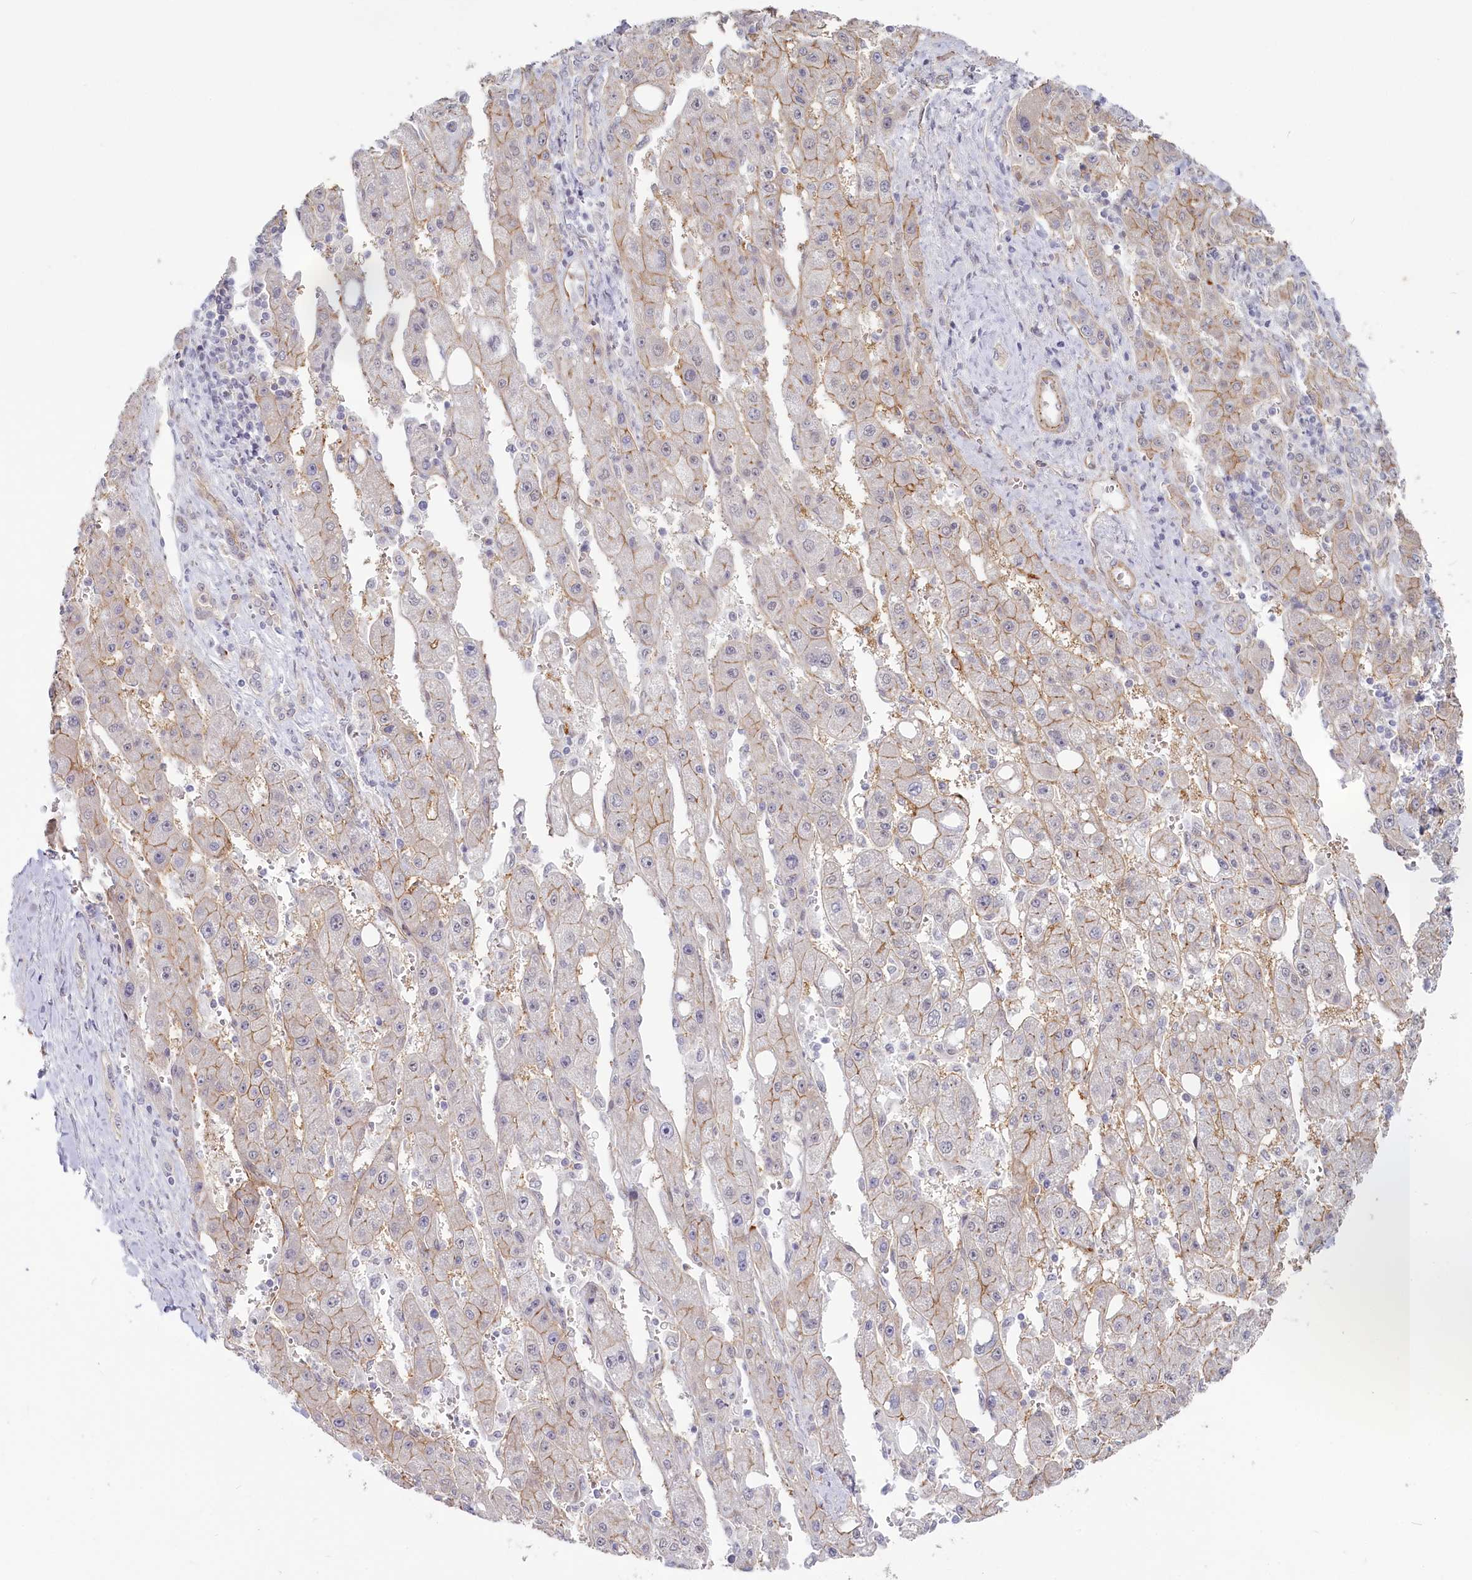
{"staining": {"intensity": "weak", "quantity": "25%-75%", "location": "cytoplasmic/membranous"}, "tissue": "liver cancer", "cell_type": "Tumor cells", "image_type": "cancer", "snomed": [{"axis": "morphology", "description": "Carcinoma, Hepatocellular, NOS"}, {"axis": "topography", "description": "Liver"}], "caption": "Human liver hepatocellular carcinoma stained with a brown dye exhibits weak cytoplasmic/membranous positive staining in approximately 25%-75% of tumor cells.", "gene": "ABHD8", "patient": {"sex": "female", "age": 73}}